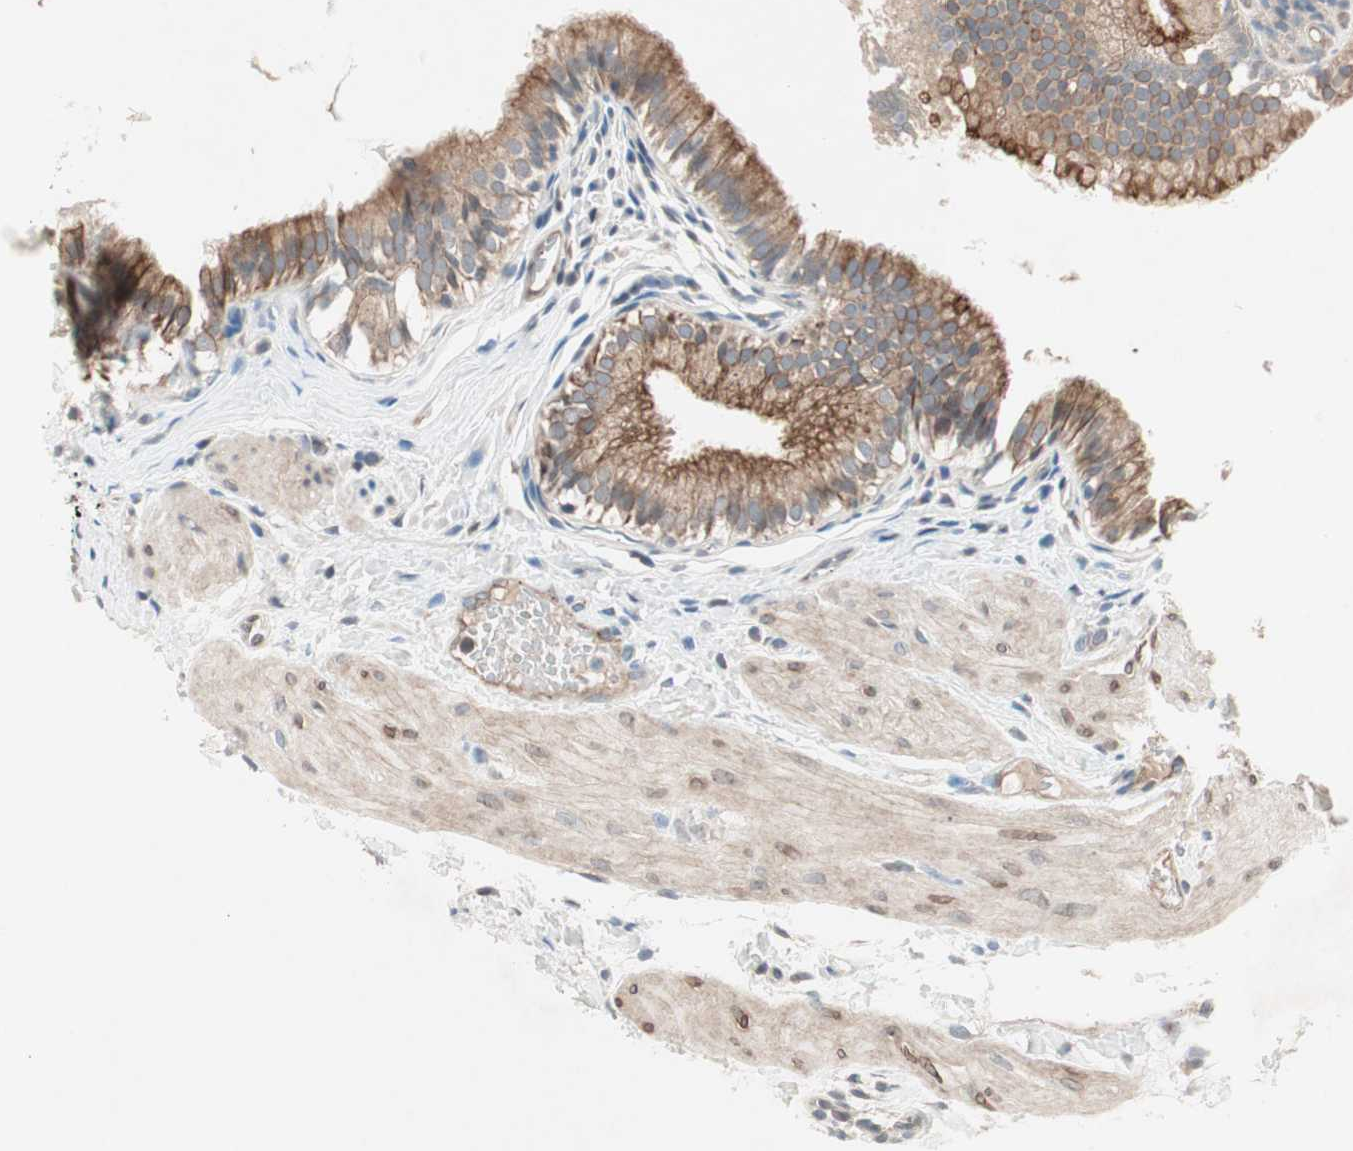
{"staining": {"intensity": "strong", "quantity": ">75%", "location": "cytoplasmic/membranous"}, "tissue": "gallbladder", "cell_type": "Glandular cells", "image_type": "normal", "snomed": [{"axis": "morphology", "description": "Normal tissue, NOS"}, {"axis": "topography", "description": "Gallbladder"}], "caption": "Immunohistochemical staining of unremarkable human gallbladder displays >75% levels of strong cytoplasmic/membranous protein expression in about >75% of glandular cells.", "gene": "FGFR4", "patient": {"sex": "female", "age": 26}}